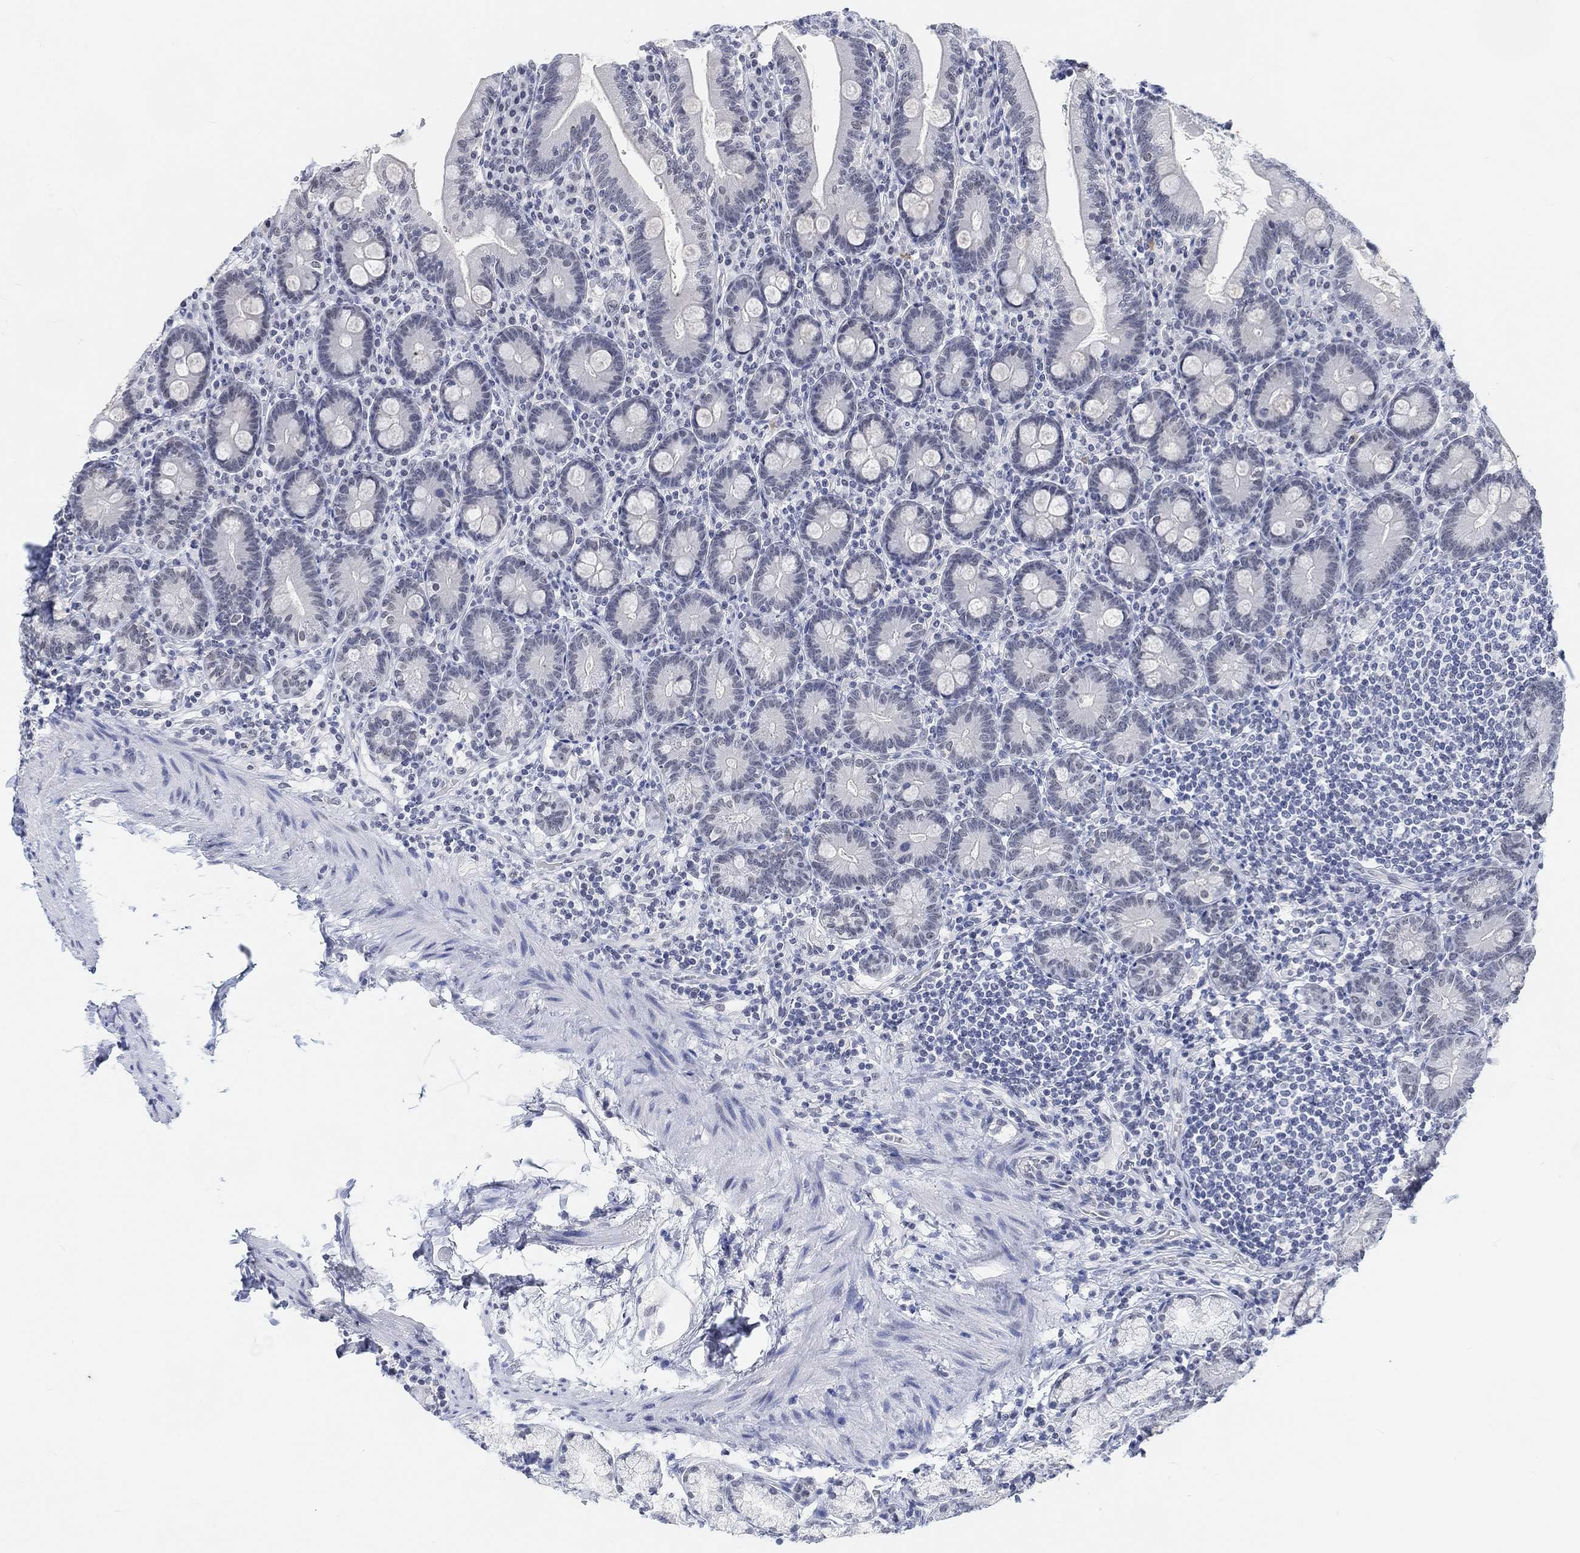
{"staining": {"intensity": "negative", "quantity": "none", "location": "none"}, "tissue": "duodenum", "cell_type": "Glandular cells", "image_type": "normal", "snomed": [{"axis": "morphology", "description": "Normal tissue, NOS"}, {"axis": "topography", "description": "Duodenum"}], "caption": "DAB (3,3'-diaminobenzidine) immunohistochemical staining of unremarkable duodenum shows no significant staining in glandular cells. The staining is performed using DAB brown chromogen with nuclei counter-stained in using hematoxylin.", "gene": "PURG", "patient": {"sex": "female", "age": 67}}